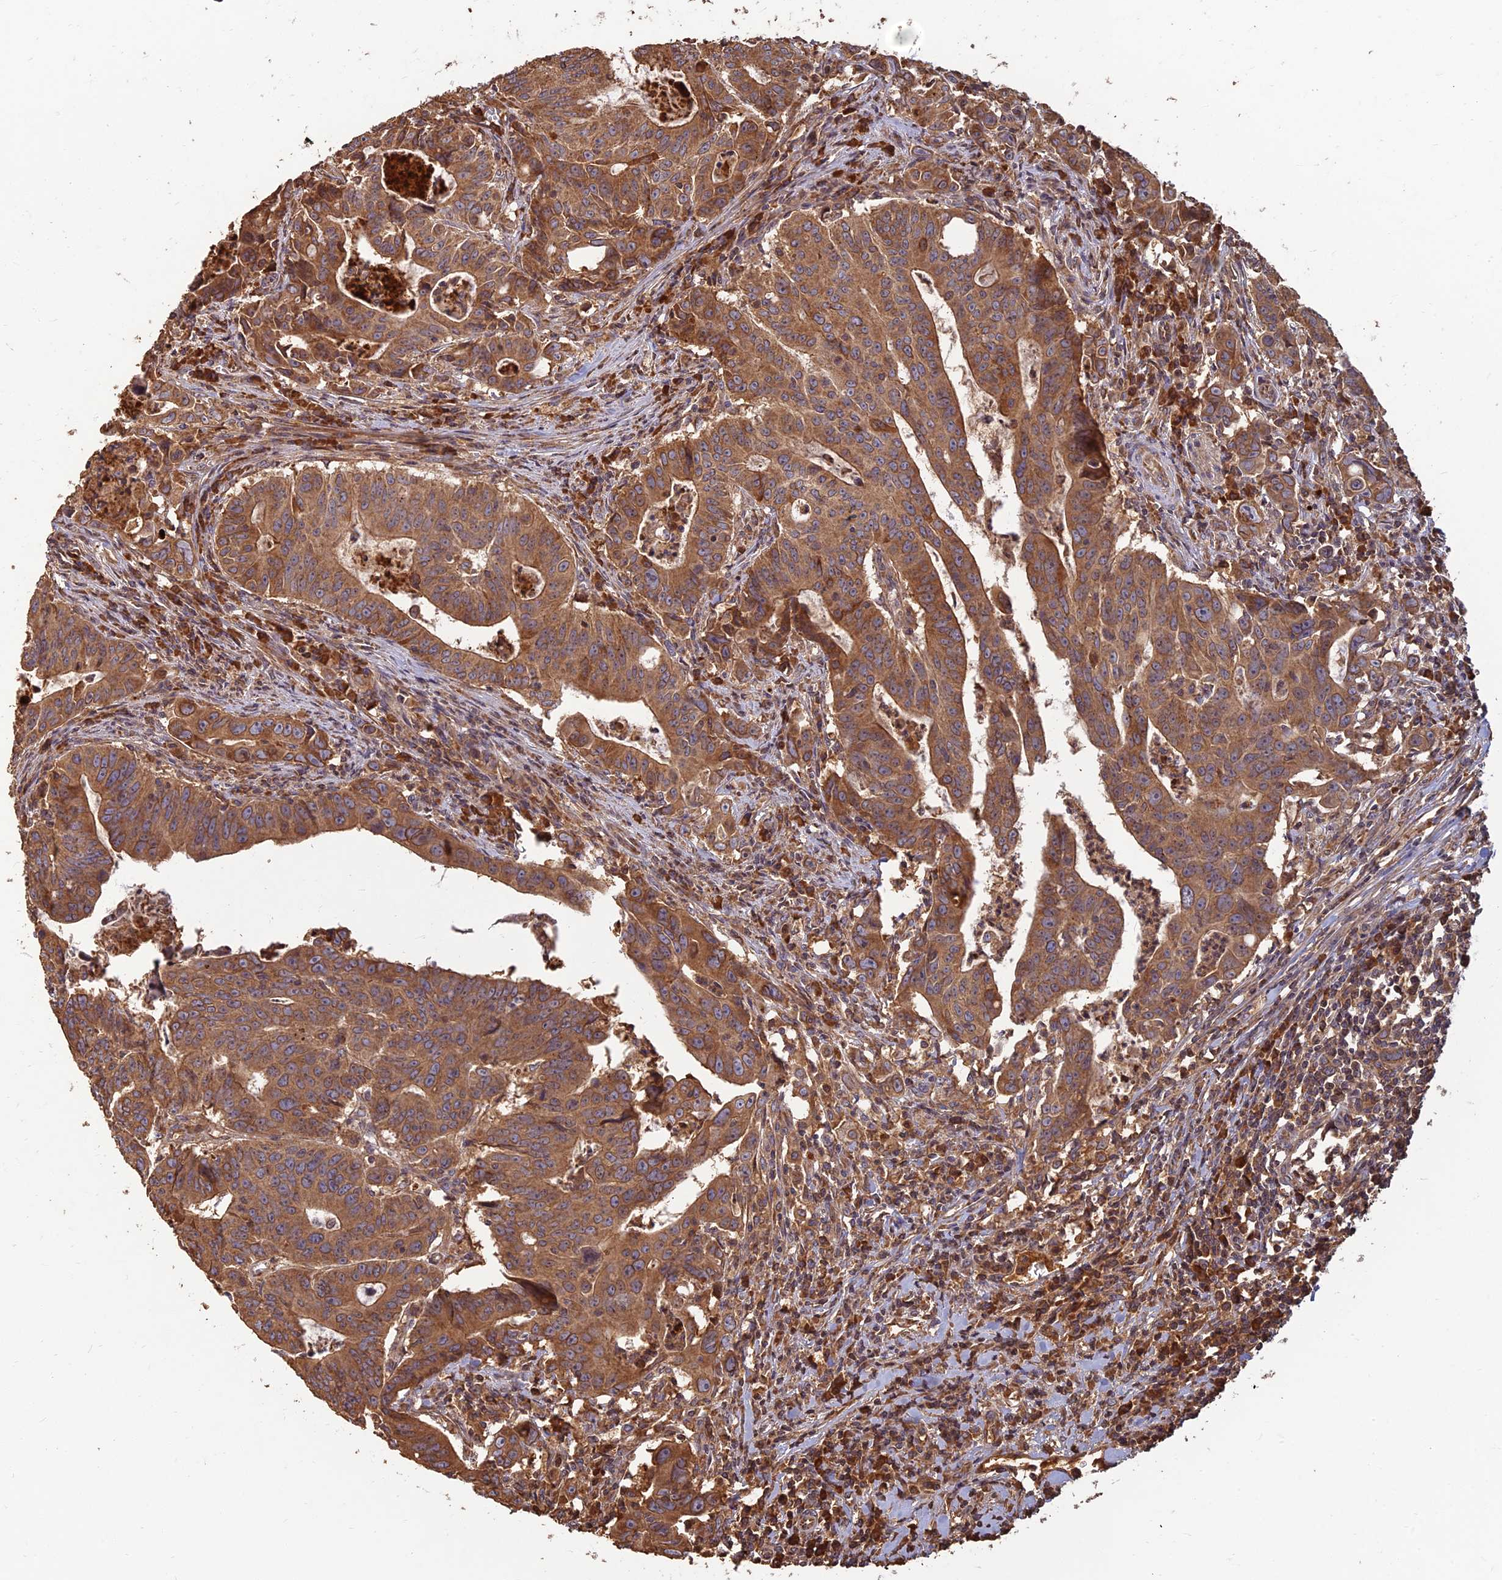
{"staining": {"intensity": "moderate", "quantity": ">75%", "location": "cytoplasmic/membranous"}, "tissue": "colorectal cancer", "cell_type": "Tumor cells", "image_type": "cancer", "snomed": [{"axis": "morphology", "description": "Adenocarcinoma, NOS"}, {"axis": "topography", "description": "Rectum"}], "caption": "Colorectal cancer (adenocarcinoma) stained with immunohistochemistry shows moderate cytoplasmic/membranous expression in approximately >75% of tumor cells.", "gene": "CORO1C", "patient": {"sex": "male", "age": 69}}